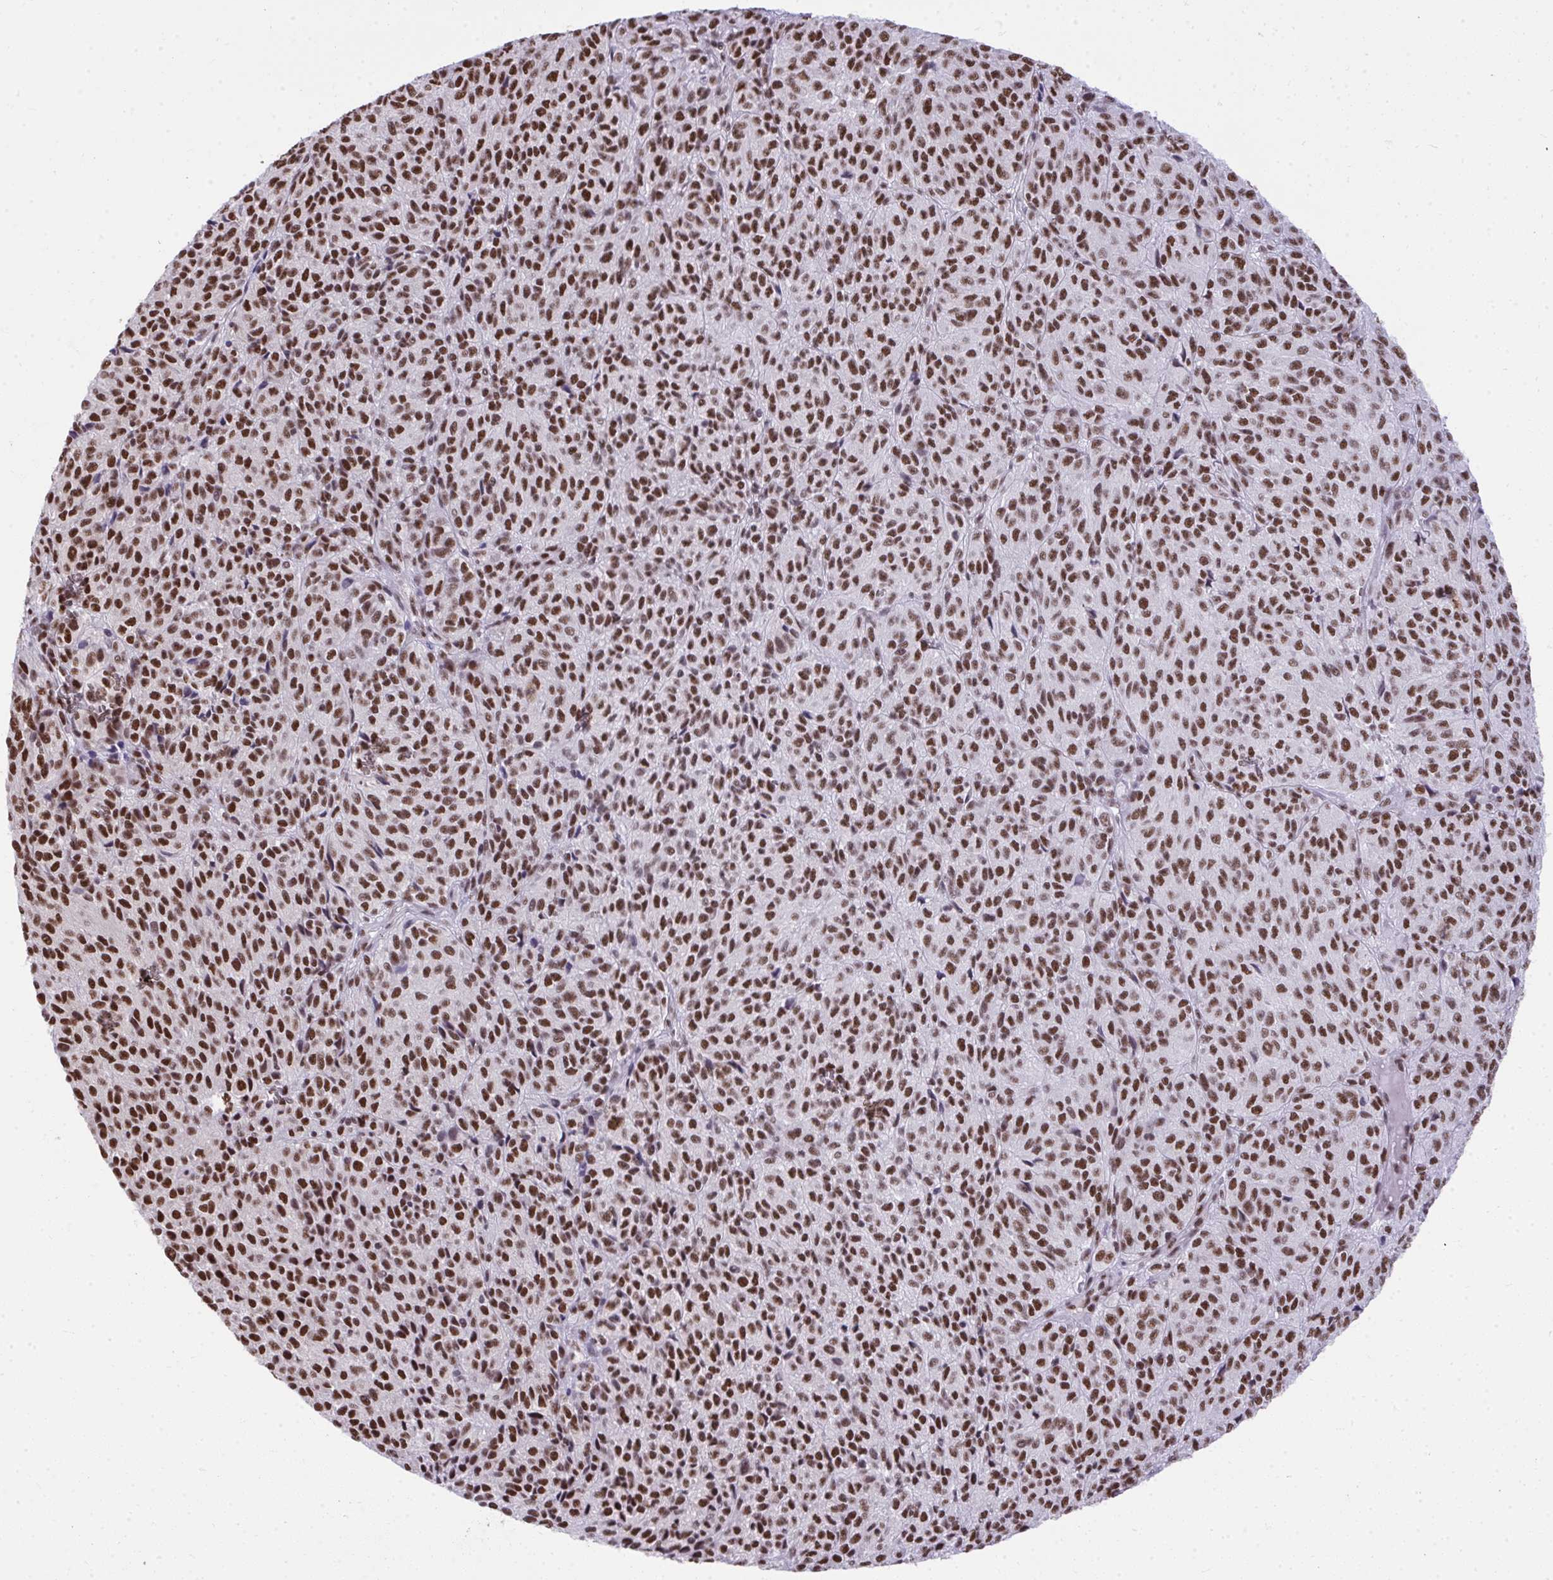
{"staining": {"intensity": "strong", "quantity": ">75%", "location": "nuclear"}, "tissue": "melanoma", "cell_type": "Tumor cells", "image_type": "cancer", "snomed": [{"axis": "morphology", "description": "Malignant melanoma, Metastatic site"}, {"axis": "topography", "description": "Brain"}], "caption": "Strong nuclear protein positivity is seen in about >75% of tumor cells in melanoma. (DAB (3,3'-diaminobenzidine) IHC with brightfield microscopy, high magnification).", "gene": "PRPF19", "patient": {"sex": "female", "age": 56}}